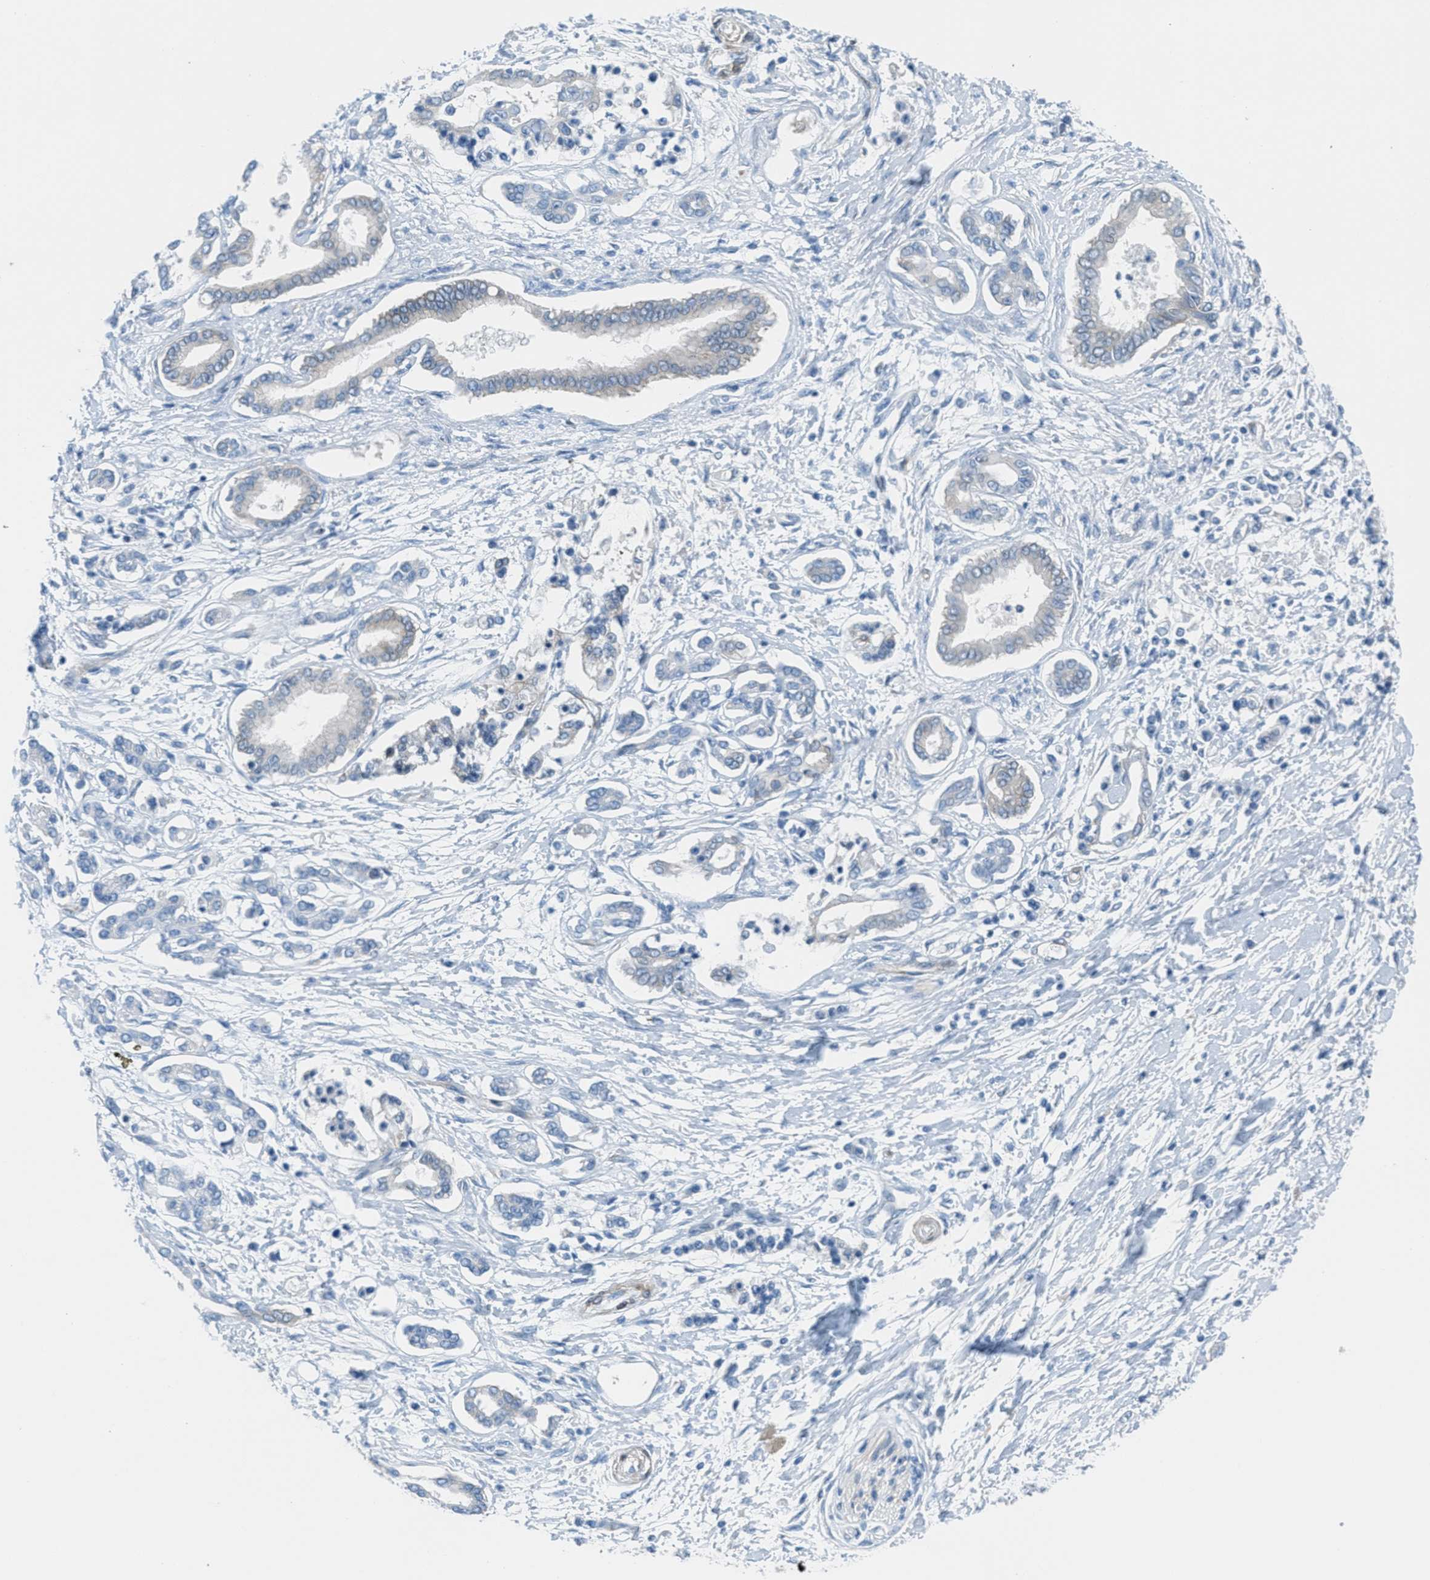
{"staining": {"intensity": "negative", "quantity": "none", "location": "none"}, "tissue": "pancreatic cancer", "cell_type": "Tumor cells", "image_type": "cancer", "snomed": [{"axis": "morphology", "description": "Adenocarcinoma, NOS"}, {"axis": "topography", "description": "Pancreas"}], "caption": "IHC histopathology image of pancreatic cancer stained for a protein (brown), which exhibits no expression in tumor cells. (DAB (3,3'-diaminobenzidine) IHC visualized using brightfield microscopy, high magnification).", "gene": "MAPRE2", "patient": {"sex": "male", "age": 56}}